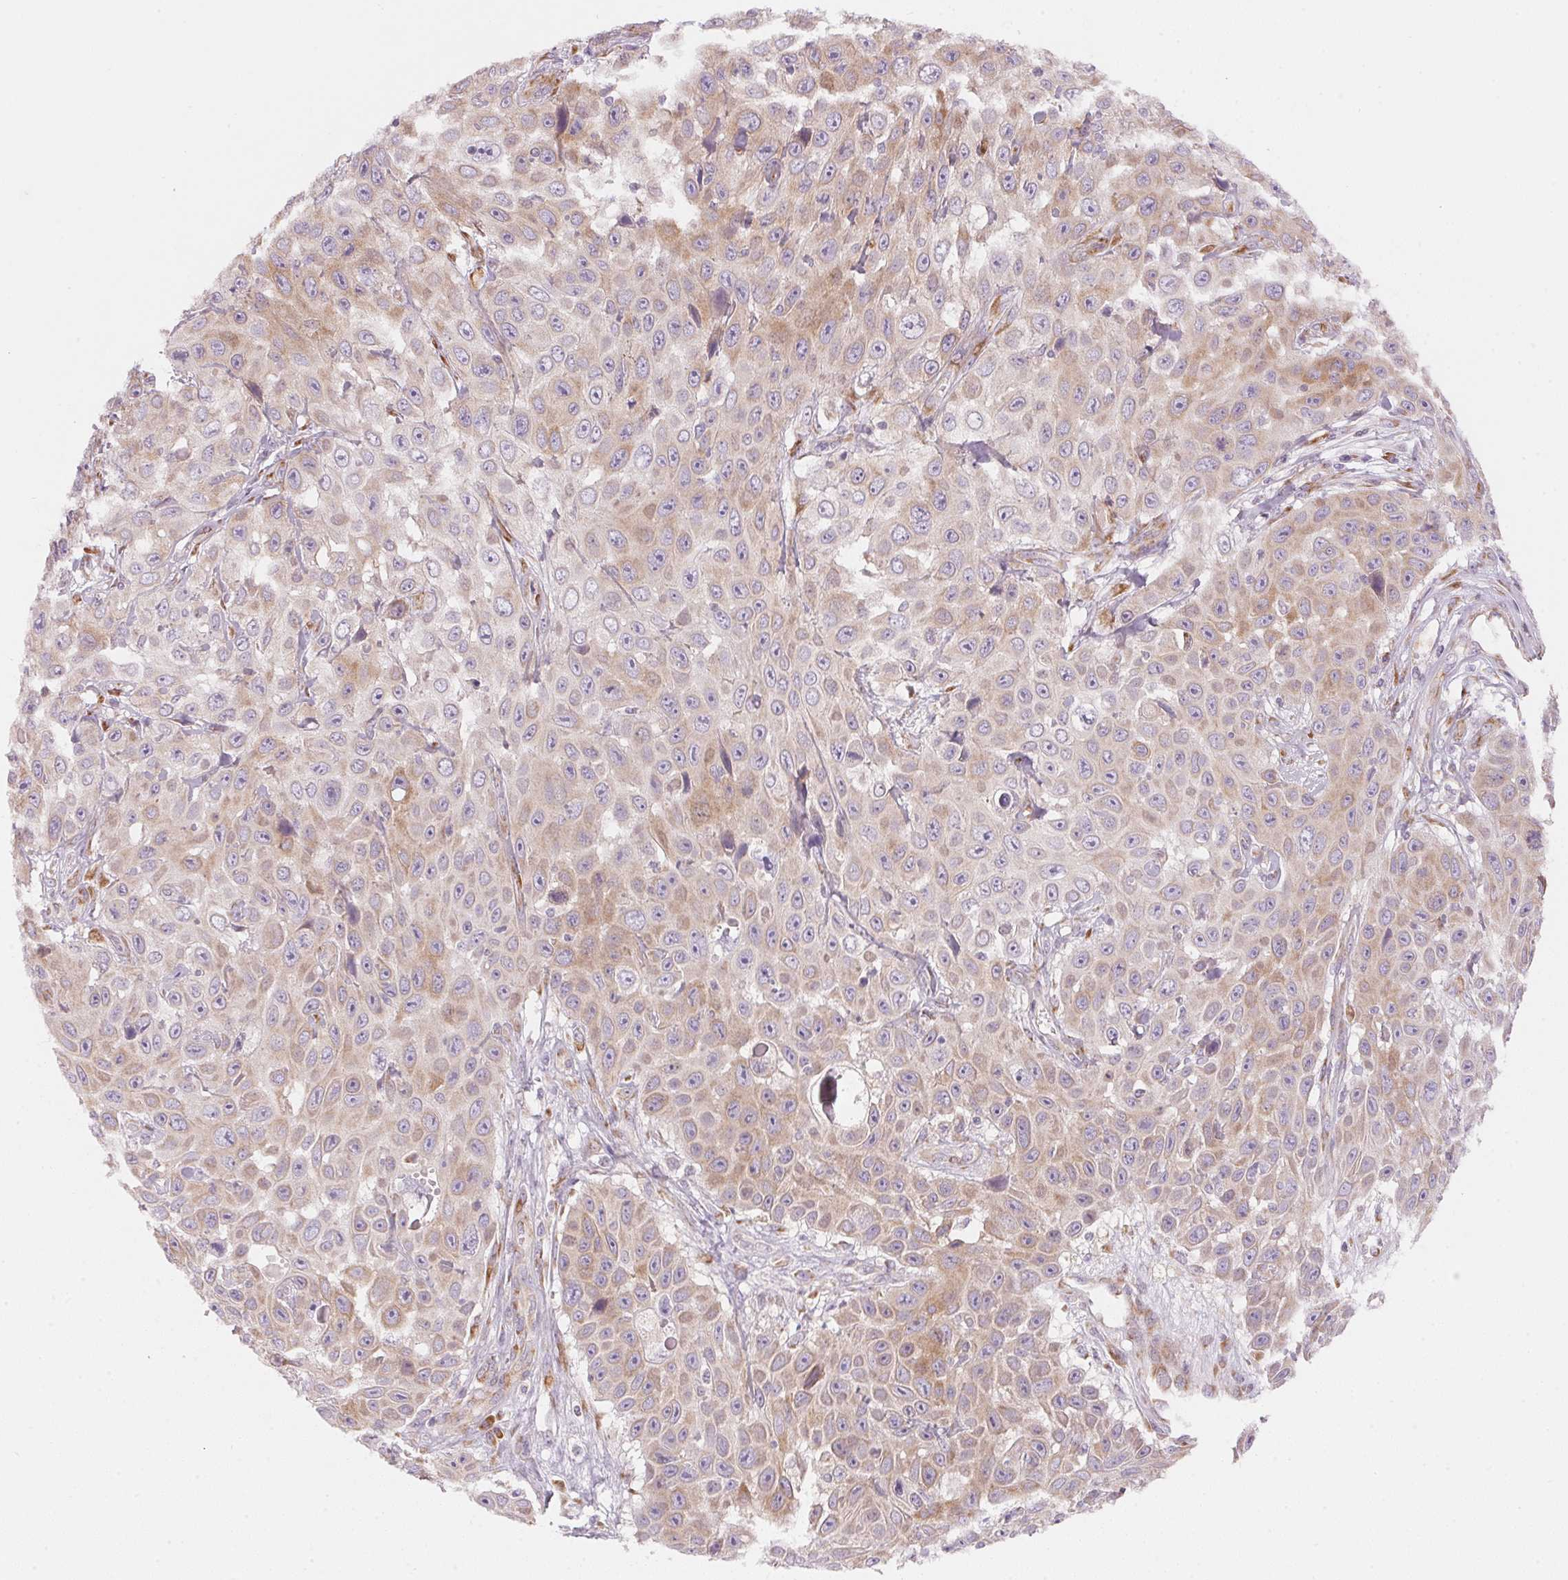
{"staining": {"intensity": "weak", "quantity": "25%-75%", "location": "cytoplasmic/membranous"}, "tissue": "skin cancer", "cell_type": "Tumor cells", "image_type": "cancer", "snomed": [{"axis": "morphology", "description": "Squamous cell carcinoma, NOS"}, {"axis": "topography", "description": "Skin"}], "caption": "Protein expression analysis of skin squamous cell carcinoma demonstrates weak cytoplasmic/membranous expression in about 25%-75% of tumor cells.", "gene": "BLOC1S2", "patient": {"sex": "male", "age": 82}}